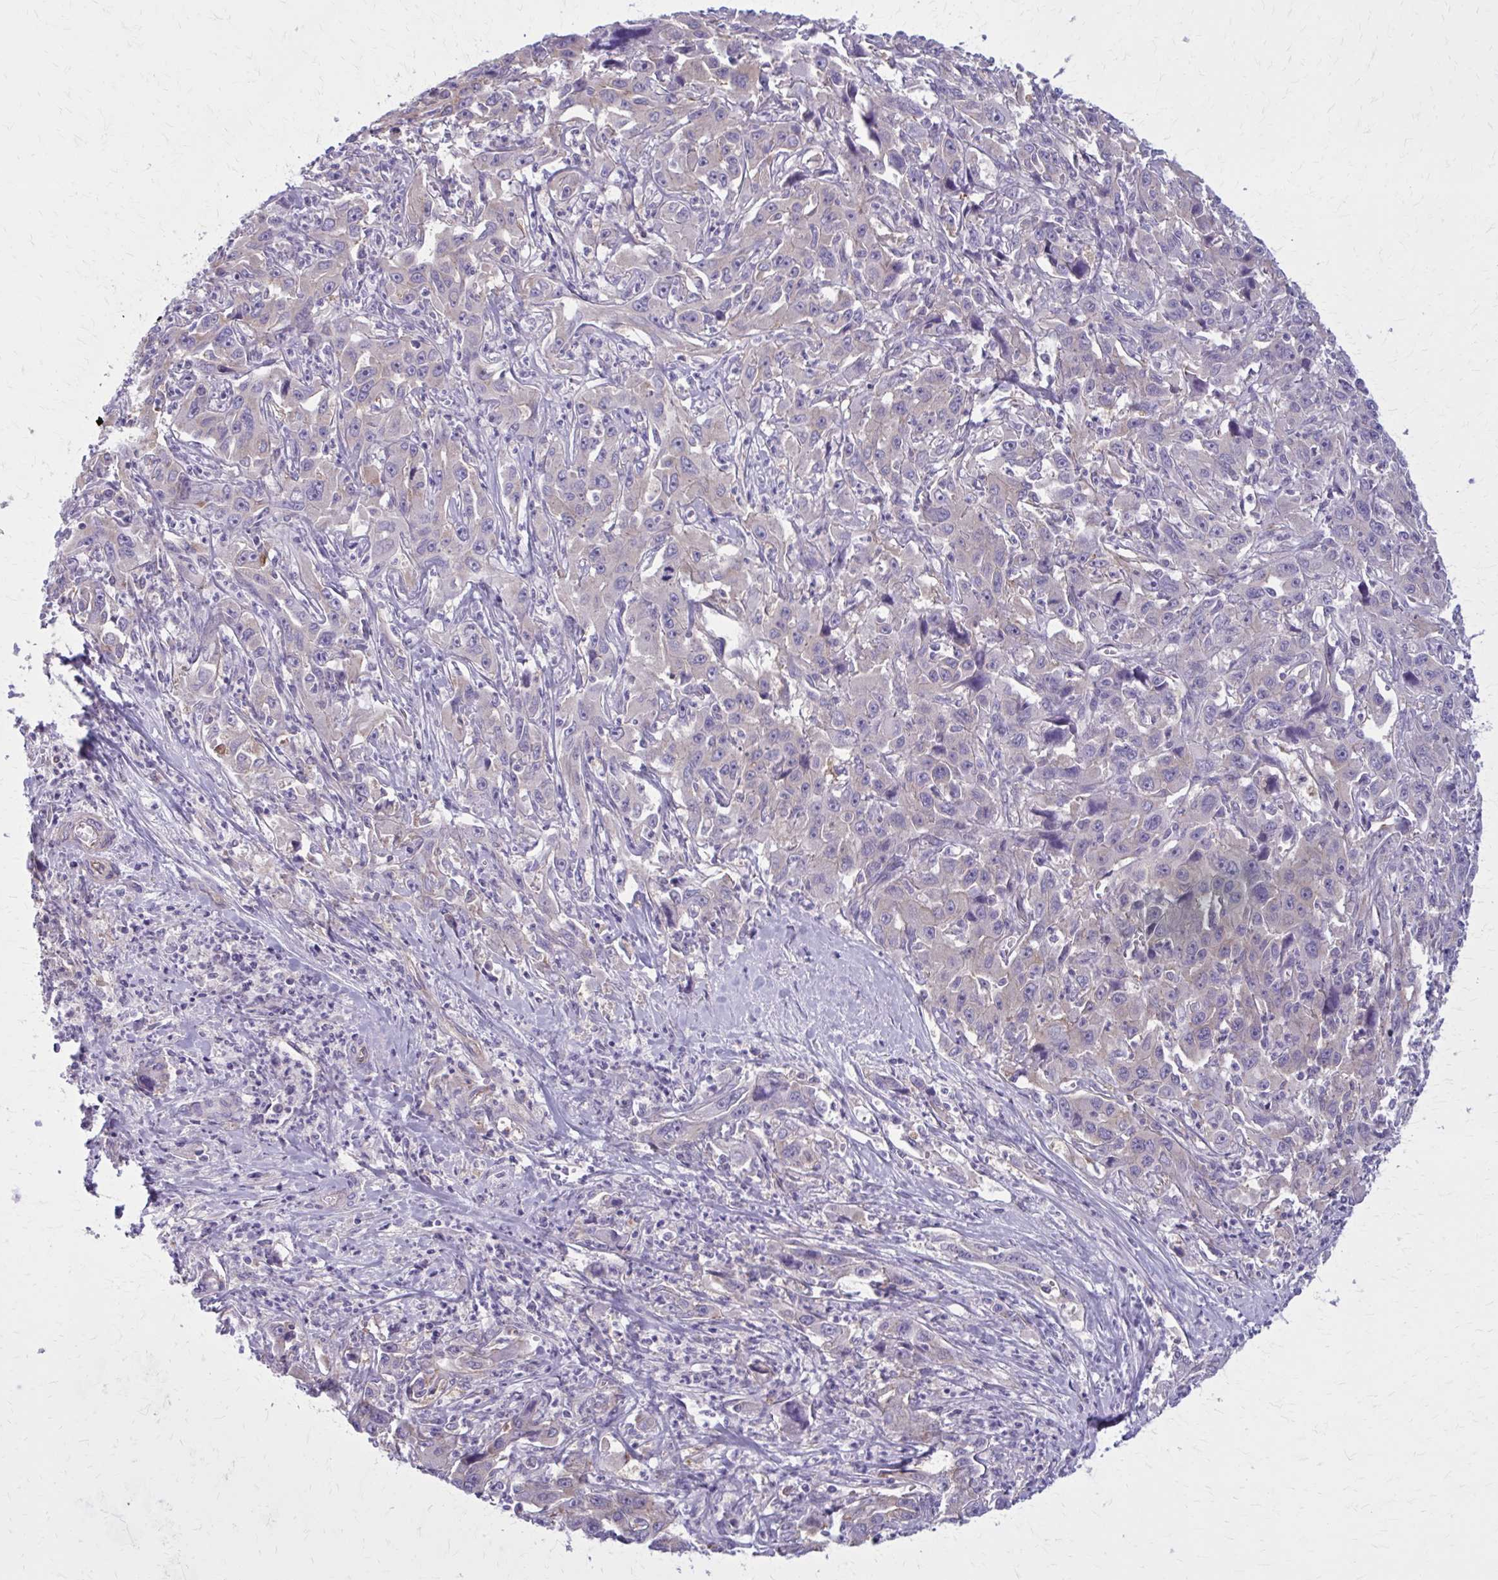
{"staining": {"intensity": "negative", "quantity": "none", "location": "none"}, "tissue": "liver cancer", "cell_type": "Tumor cells", "image_type": "cancer", "snomed": [{"axis": "morphology", "description": "Carcinoma, Hepatocellular, NOS"}, {"axis": "topography", "description": "Liver"}], "caption": "High magnification brightfield microscopy of liver cancer stained with DAB (brown) and counterstained with hematoxylin (blue): tumor cells show no significant staining.", "gene": "ZDHHC7", "patient": {"sex": "male", "age": 63}}